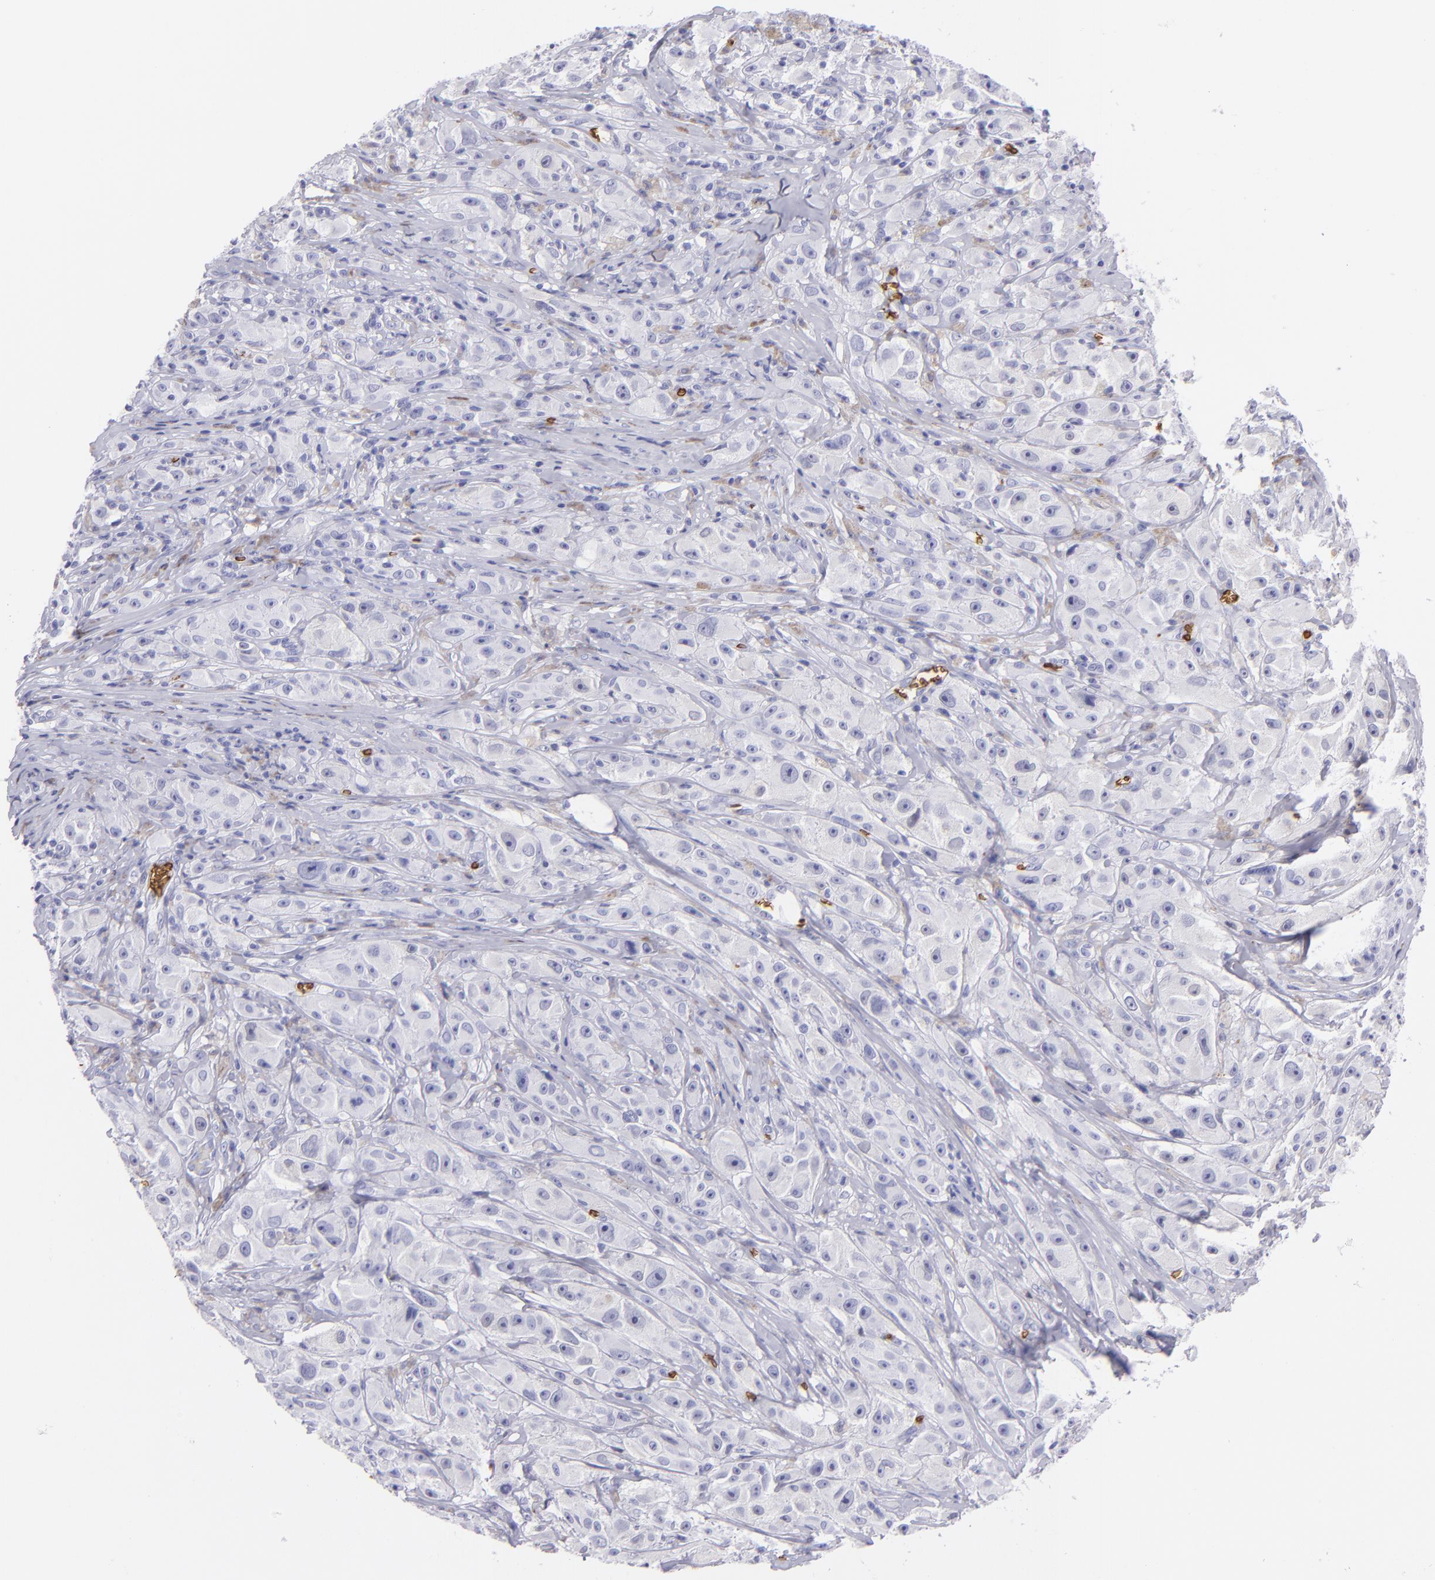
{"staining": {"intensity": "negative", "quantity": "none", "location": "none"}, "tissue": "melanoma", "cell_type": "Tumor cells", "image_type": "cancer", "snomed": [{"axis": "morphology", "description": "Malignant melanoma, NOS"}, {"axis": "topography", "description": "Skin"}], "caption": "Immunohistochemistry (IHC) histopathology image of human malignant melanoma stained for a protein (brown), which displays no expression in tumor cells.", "gene": "GYPA", "patient": {"sex": "male", "age": 56}}